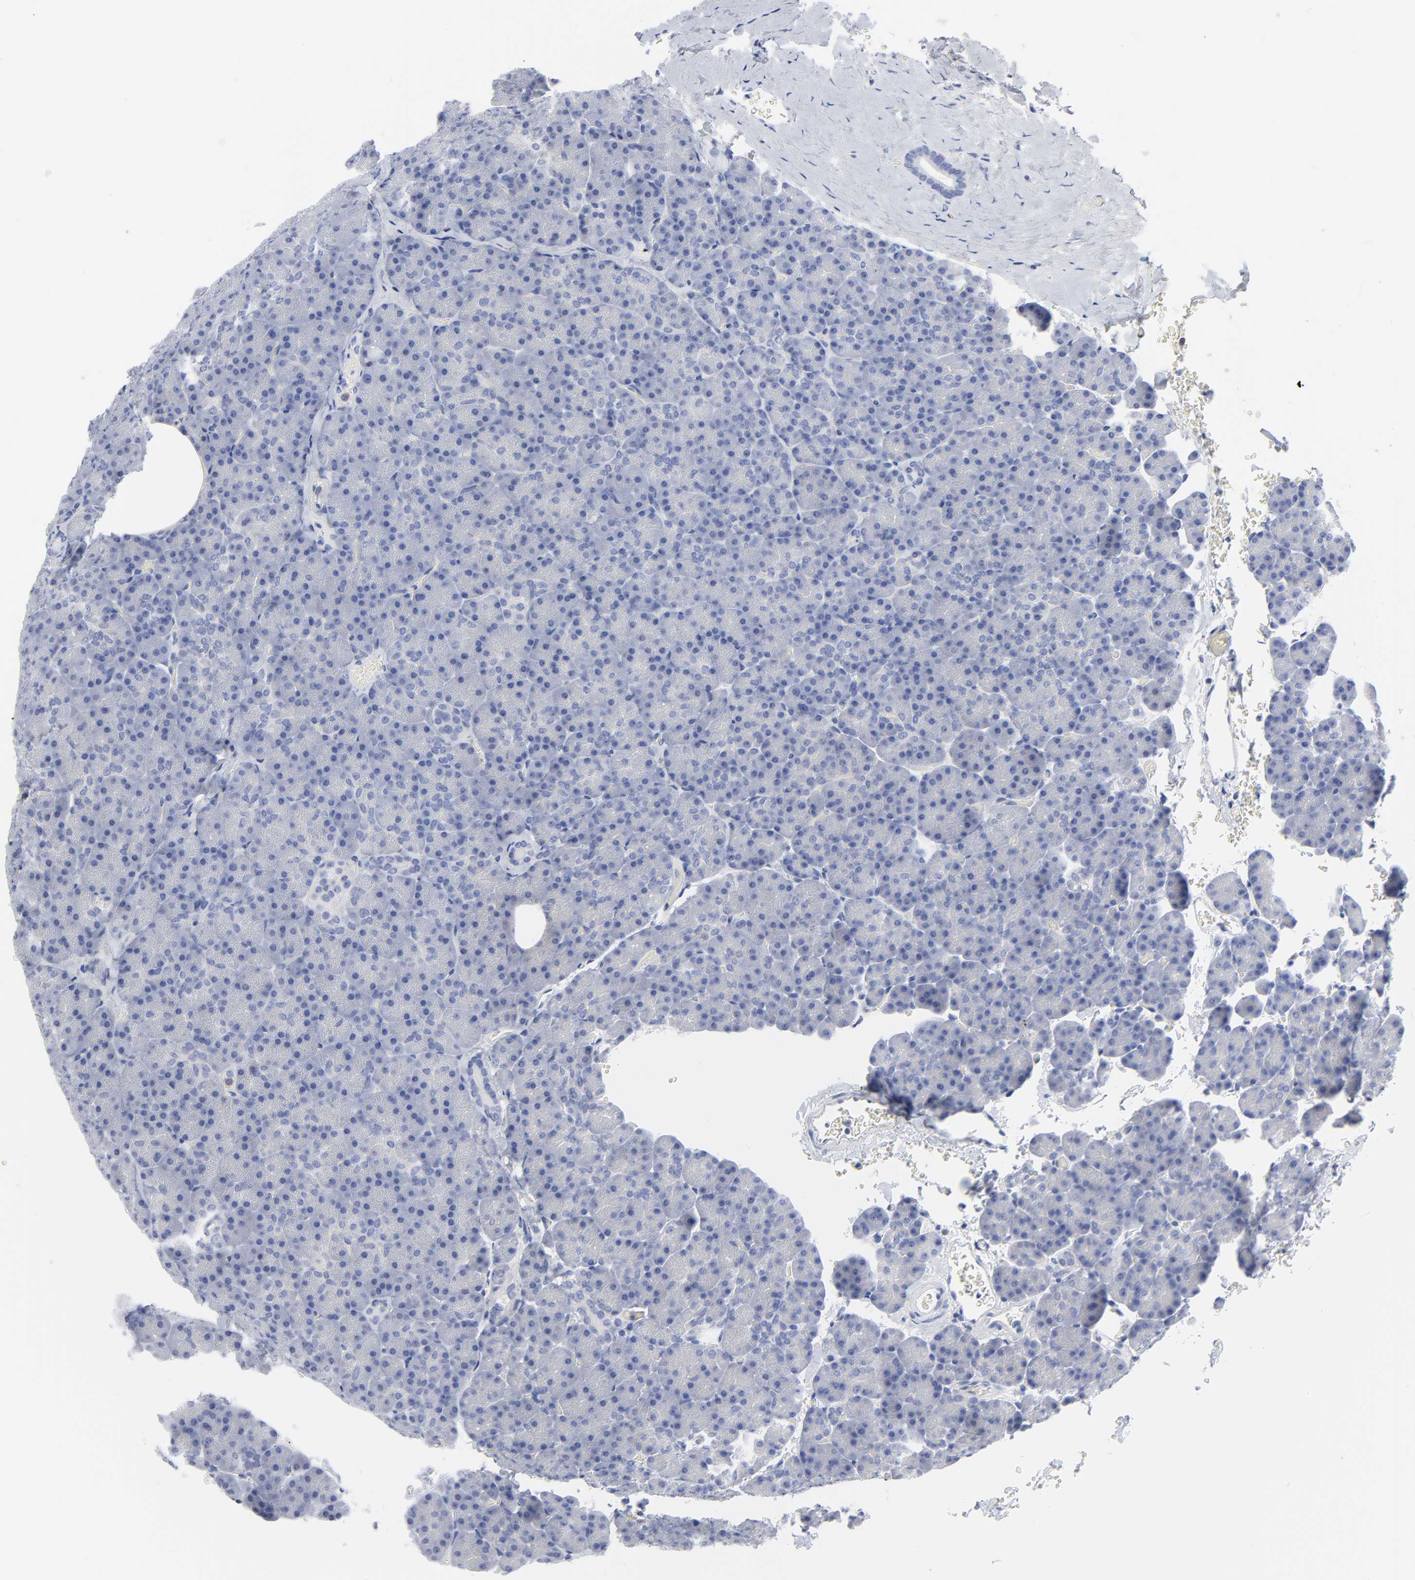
{"staining": {"intensity": "negative", "quantity": "none", "location": "none"}, "tissue": "pancreas", "cell_type": "Exocrine glandular cells", "image_type": "normal", "snomed": [{"axis": "morphology", "description": "Normal tissue, NOS"}, {"axis": "topography", "description": "Pancreas"}], "caption": "This is an IHC image of normal human pancreas. There is no expression in exocrine glandular cells.", "gene": "STAT2", "patient": {"sex": "female", "age": 35}}